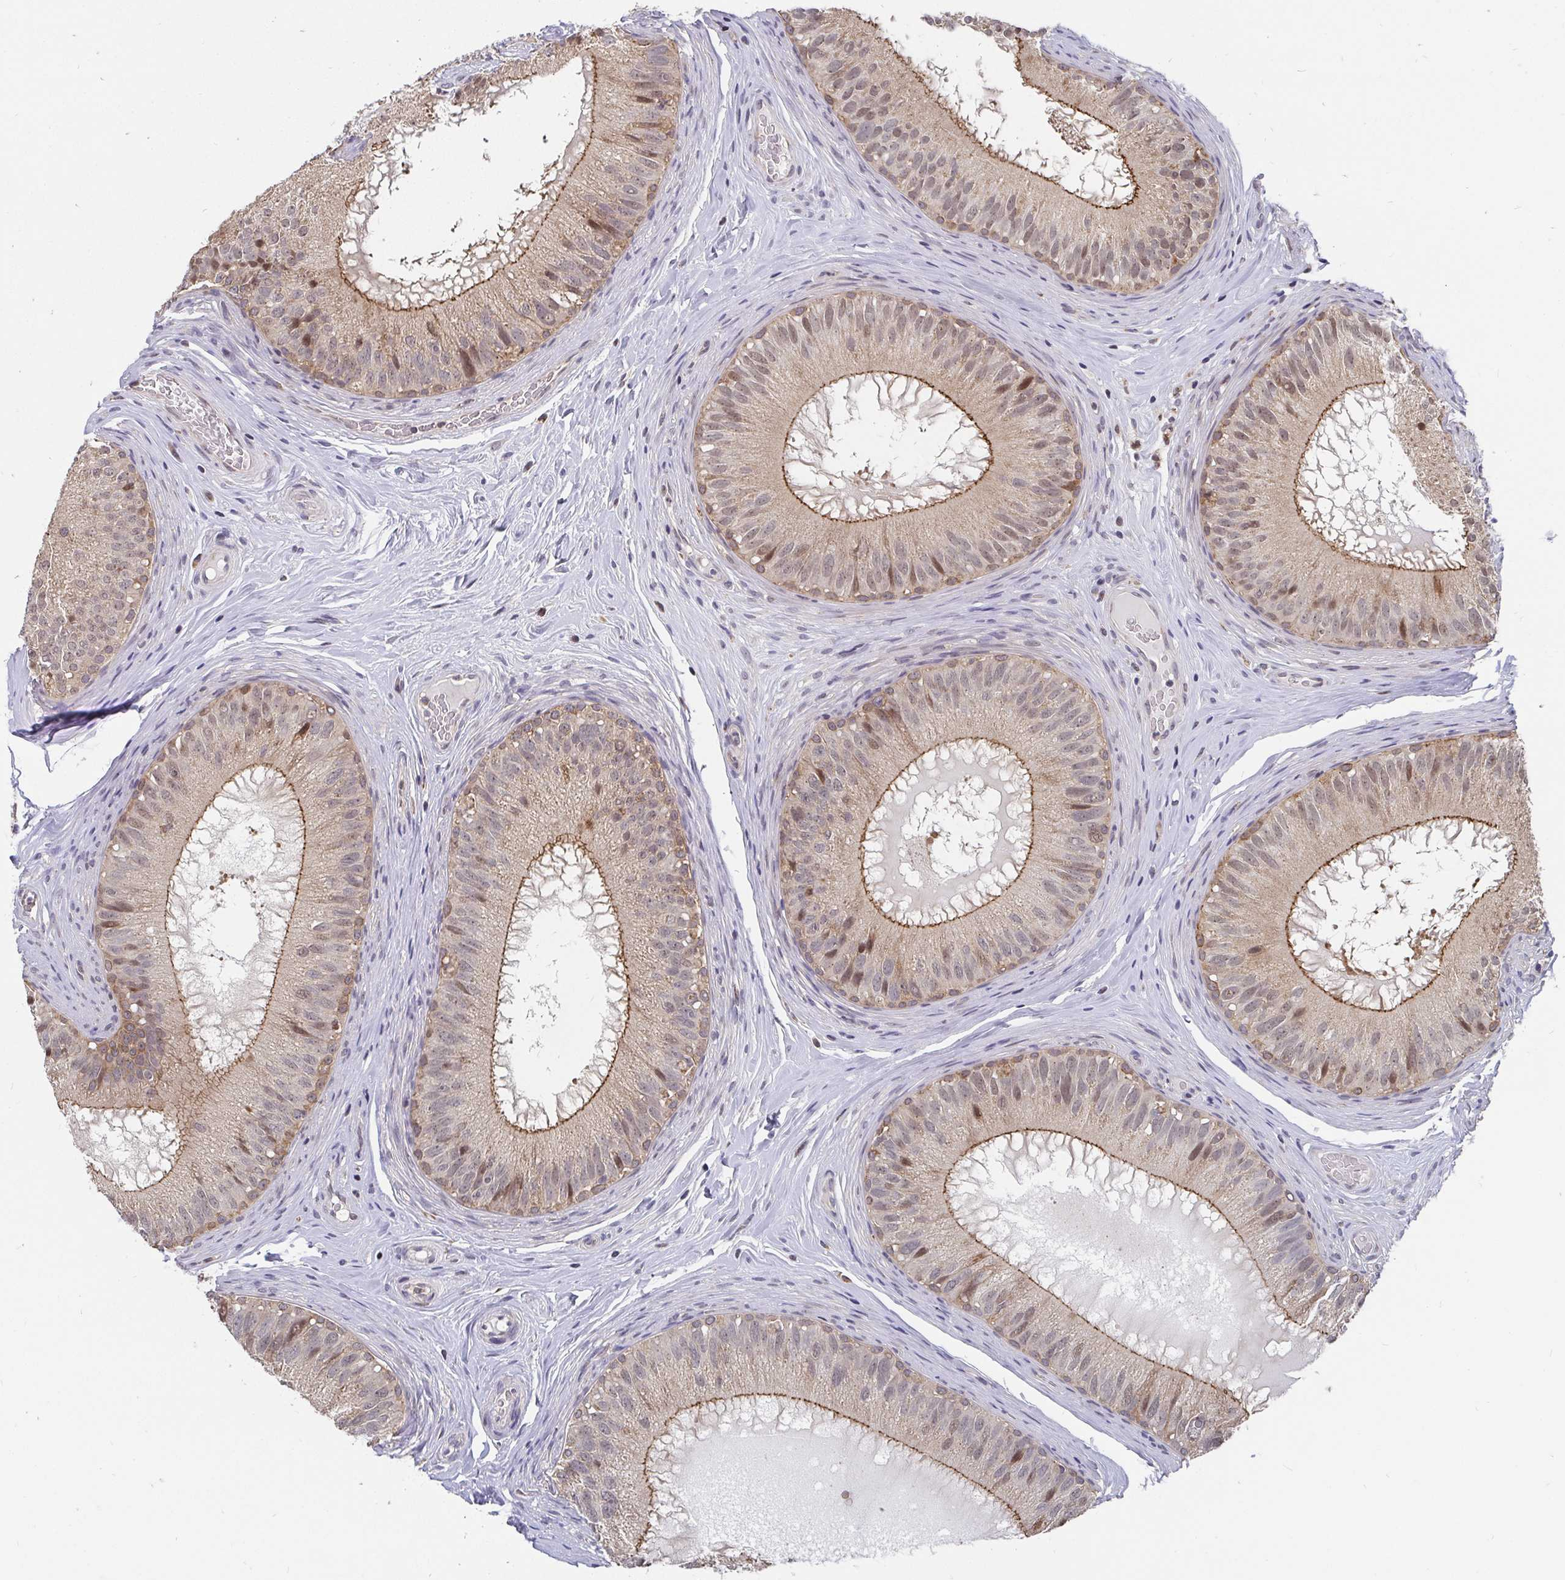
{"staining": {"intensity": "moderate", "quantity": "25%-75%", "location": "cytoplasmic/membranous,nuclear"}, "tissue": "epididymis", "cell_type": "Glandular cells", "image_type": "normal", "snomed": [{"axis": "morphology", "description": "Normal tissue, NOS"}, {"axis": "topography", "description": "Epididymis"}], "caption": "Brown immunohistochemical staining in normal human epididymis reveals moderate cytoplasmic/membranous,nuclear expression in about 25%-75% of glandular cells. Using DAB (3,3'-diaminobenzidine) (brown) and hematoxylin (blue) stains, captured at high magnification using brightfield microscopy.", "gene": "PDF", "patient": {"sex": "male", "age": 34}}